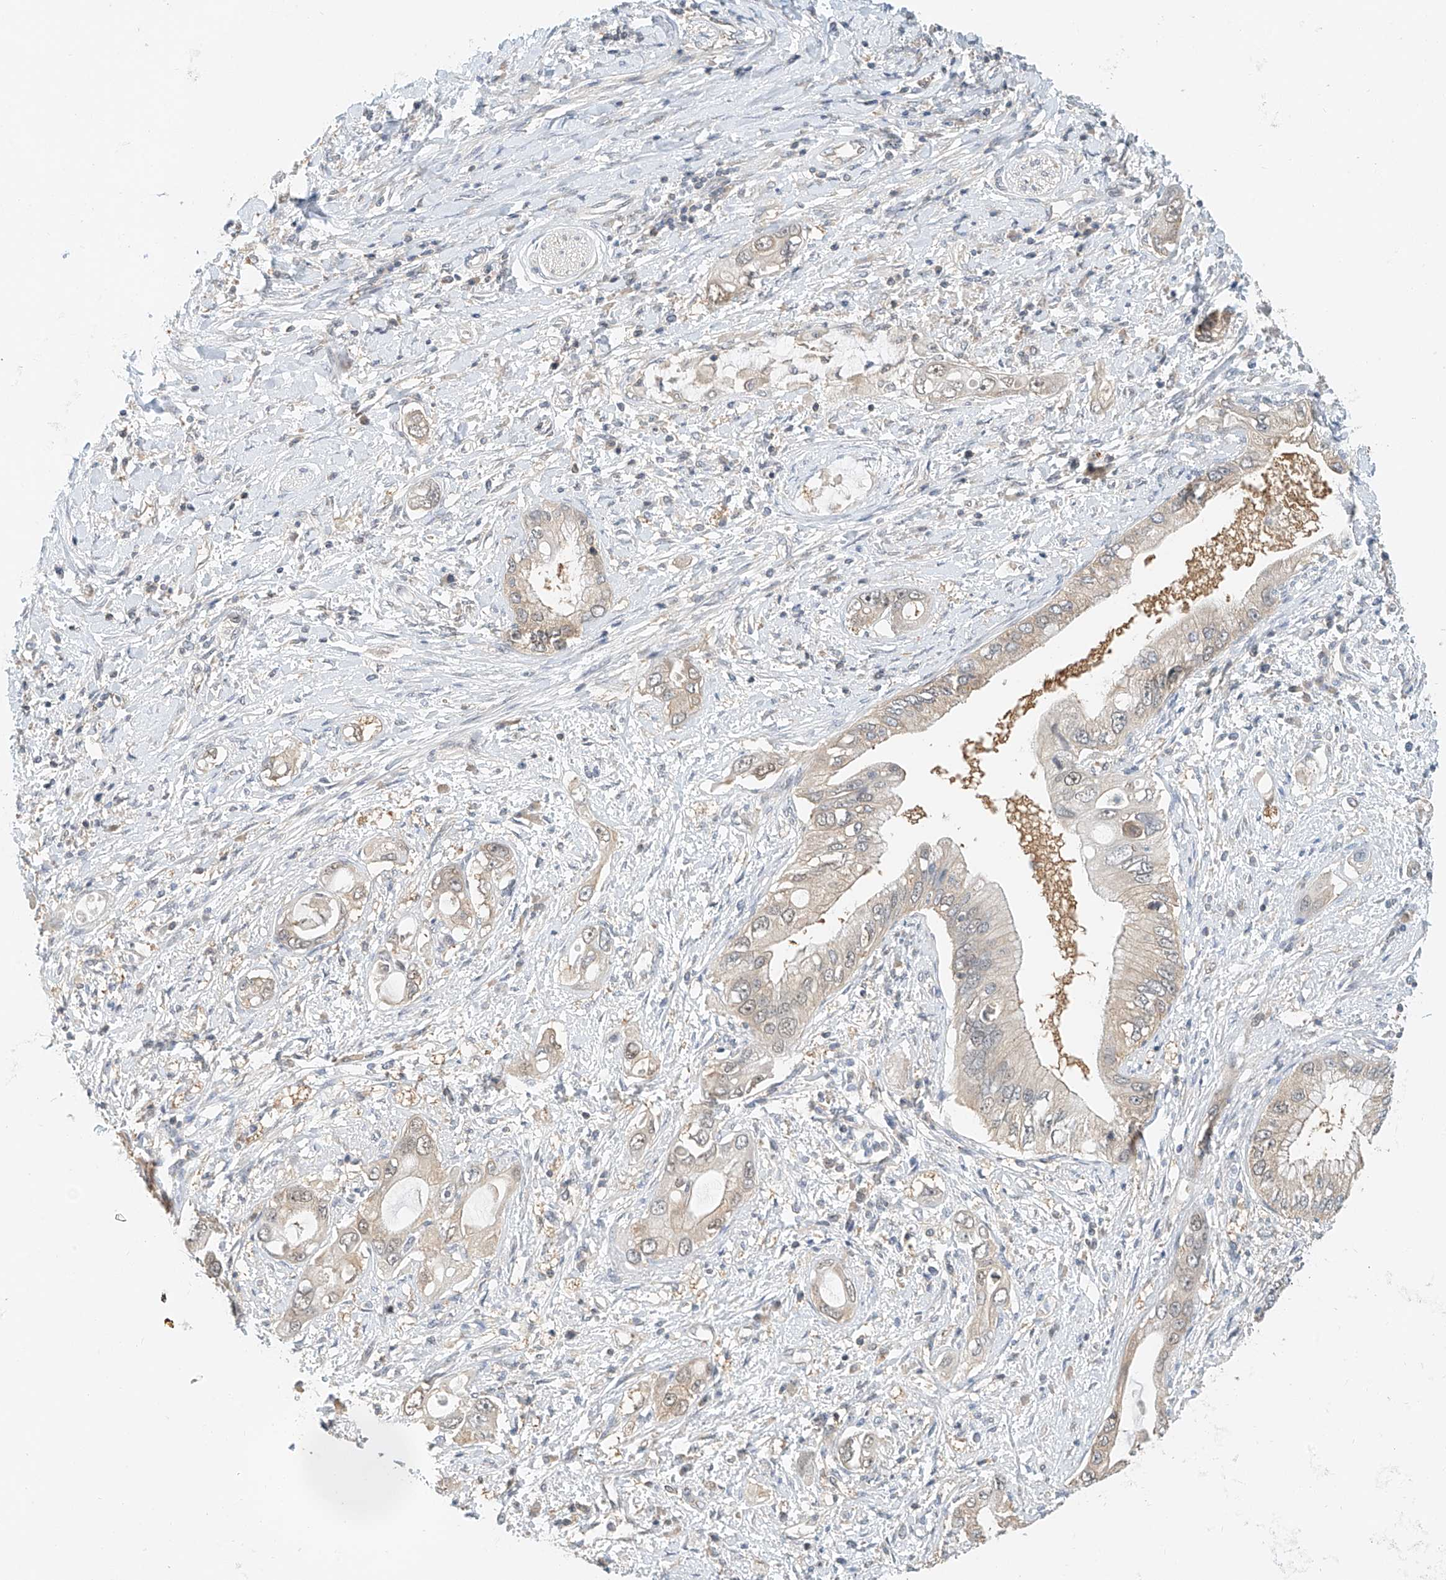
{"staining": {"intensity": "weak", "quantity": "<25%", "location": "nuclear"}, "tissue": "pancreatic cancer", "cell_type": "Tumor cells", "image_type": "cancer", "snomed": [{"axis": "morphology", "description": "Inflammation, NOS"}, {"axis": "morphology", "description": "Adenocarcinoma, NOS"}, {"axis": "topography", "description": "Pancreas"}], "caption": "Tumor cells are negative for protein expression in human pancreatic cancer (adenocarcinoma).", "gene": "PPA2", "patient": {"sex": "female", "age": 56}}